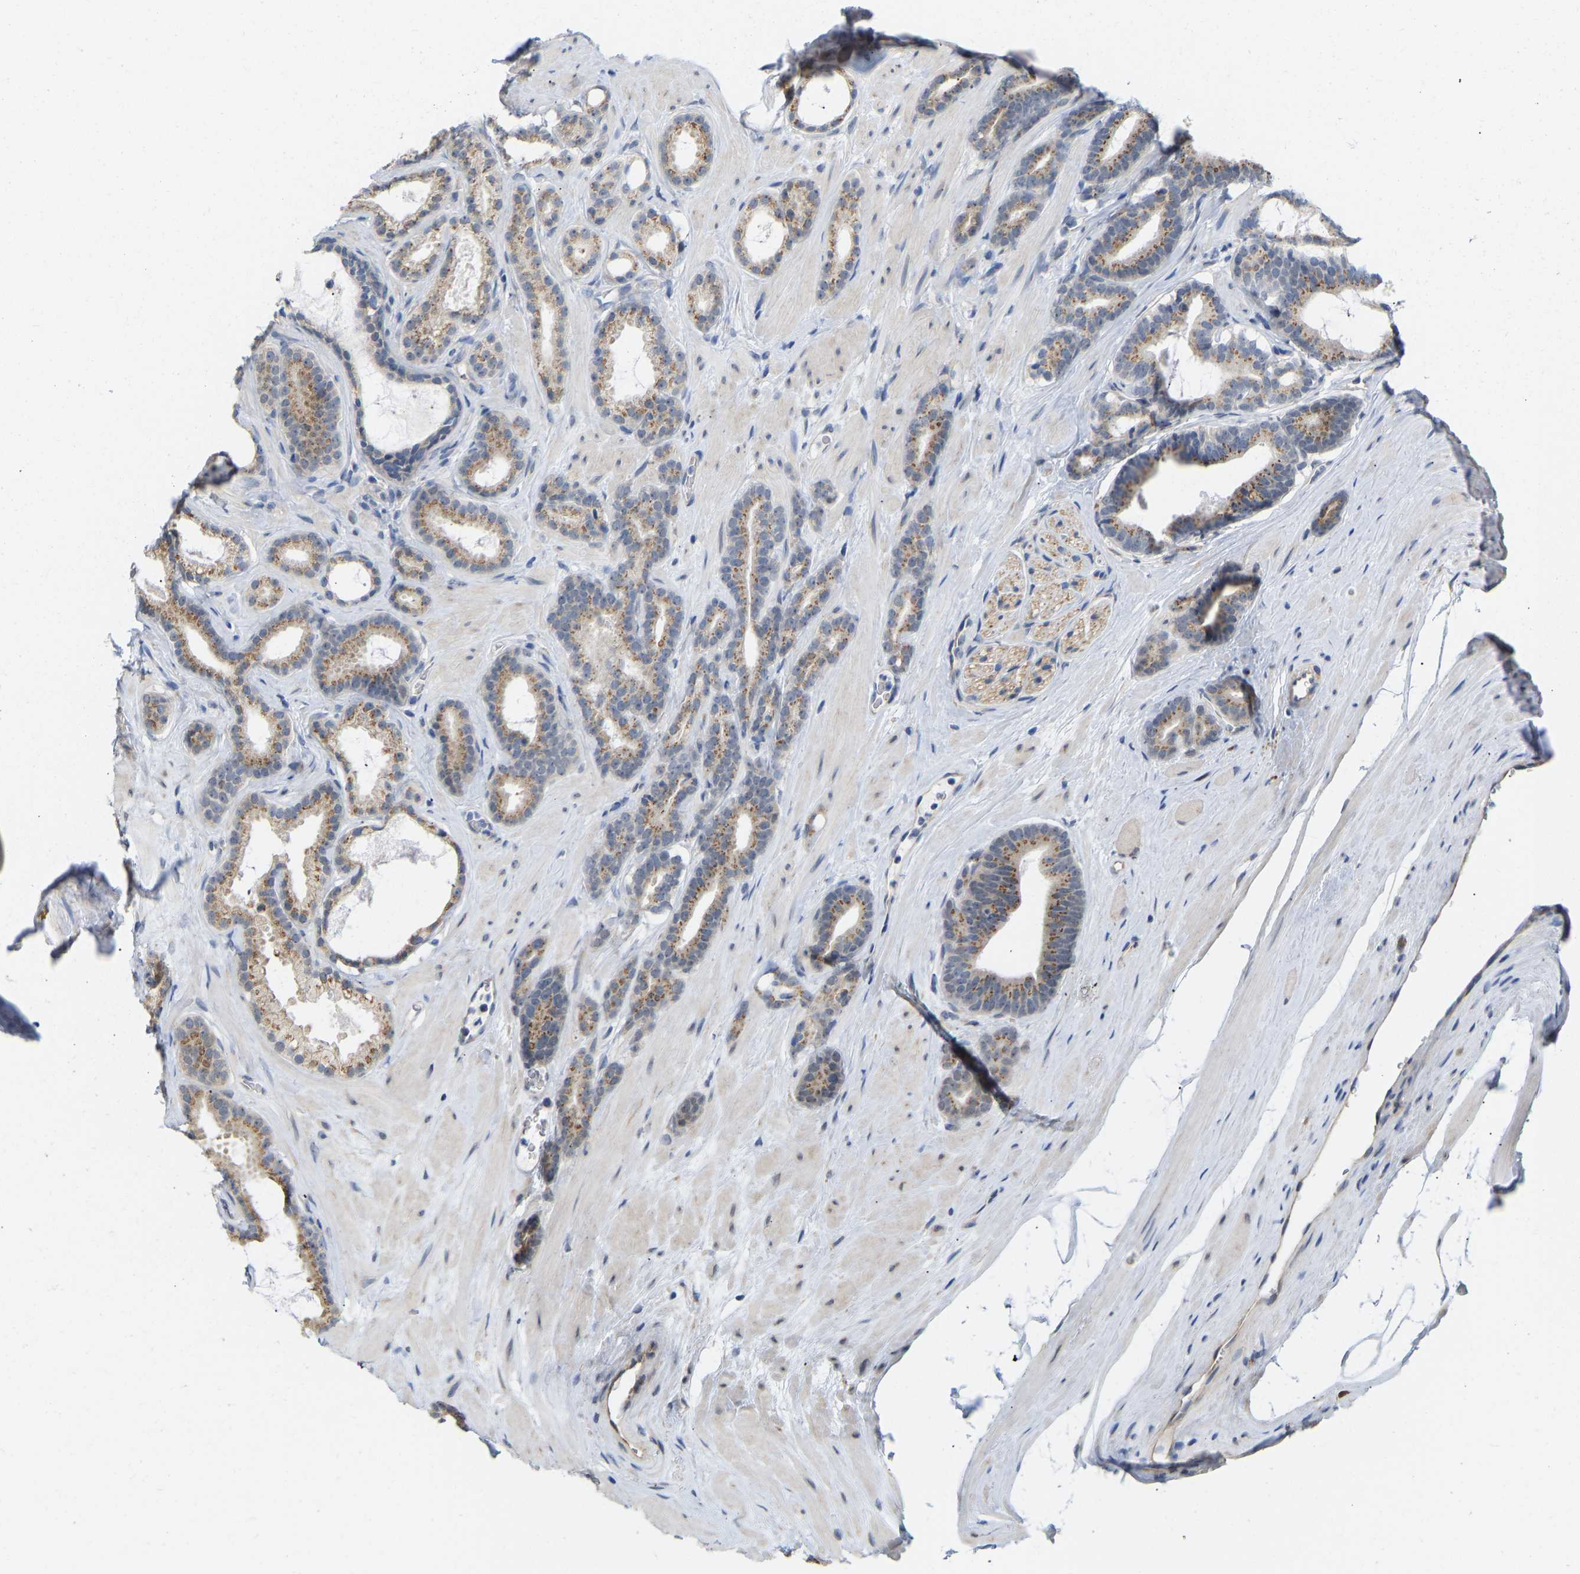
{"staining": {"intensity": "moderate", "quantity": ">75%", "location": "cytoplasmic/membranous"}, "tissue": "prostate cancer", "cell_type": "Tumor cells", "image_type": "cancer", "snomed": [{"axis": "morphology", "description": "Adenocarcinoma, High grade"}, {"axis": "topography", "description": "Prostate"}], "caption": "Moderate cytoplasmic/membranous positivity is identified in about >75% of tumor cells in adenocarcinoma (high-grade) (prostate).", "gene": "BEND3", "patient": {"sex": "male", "age": 60}}